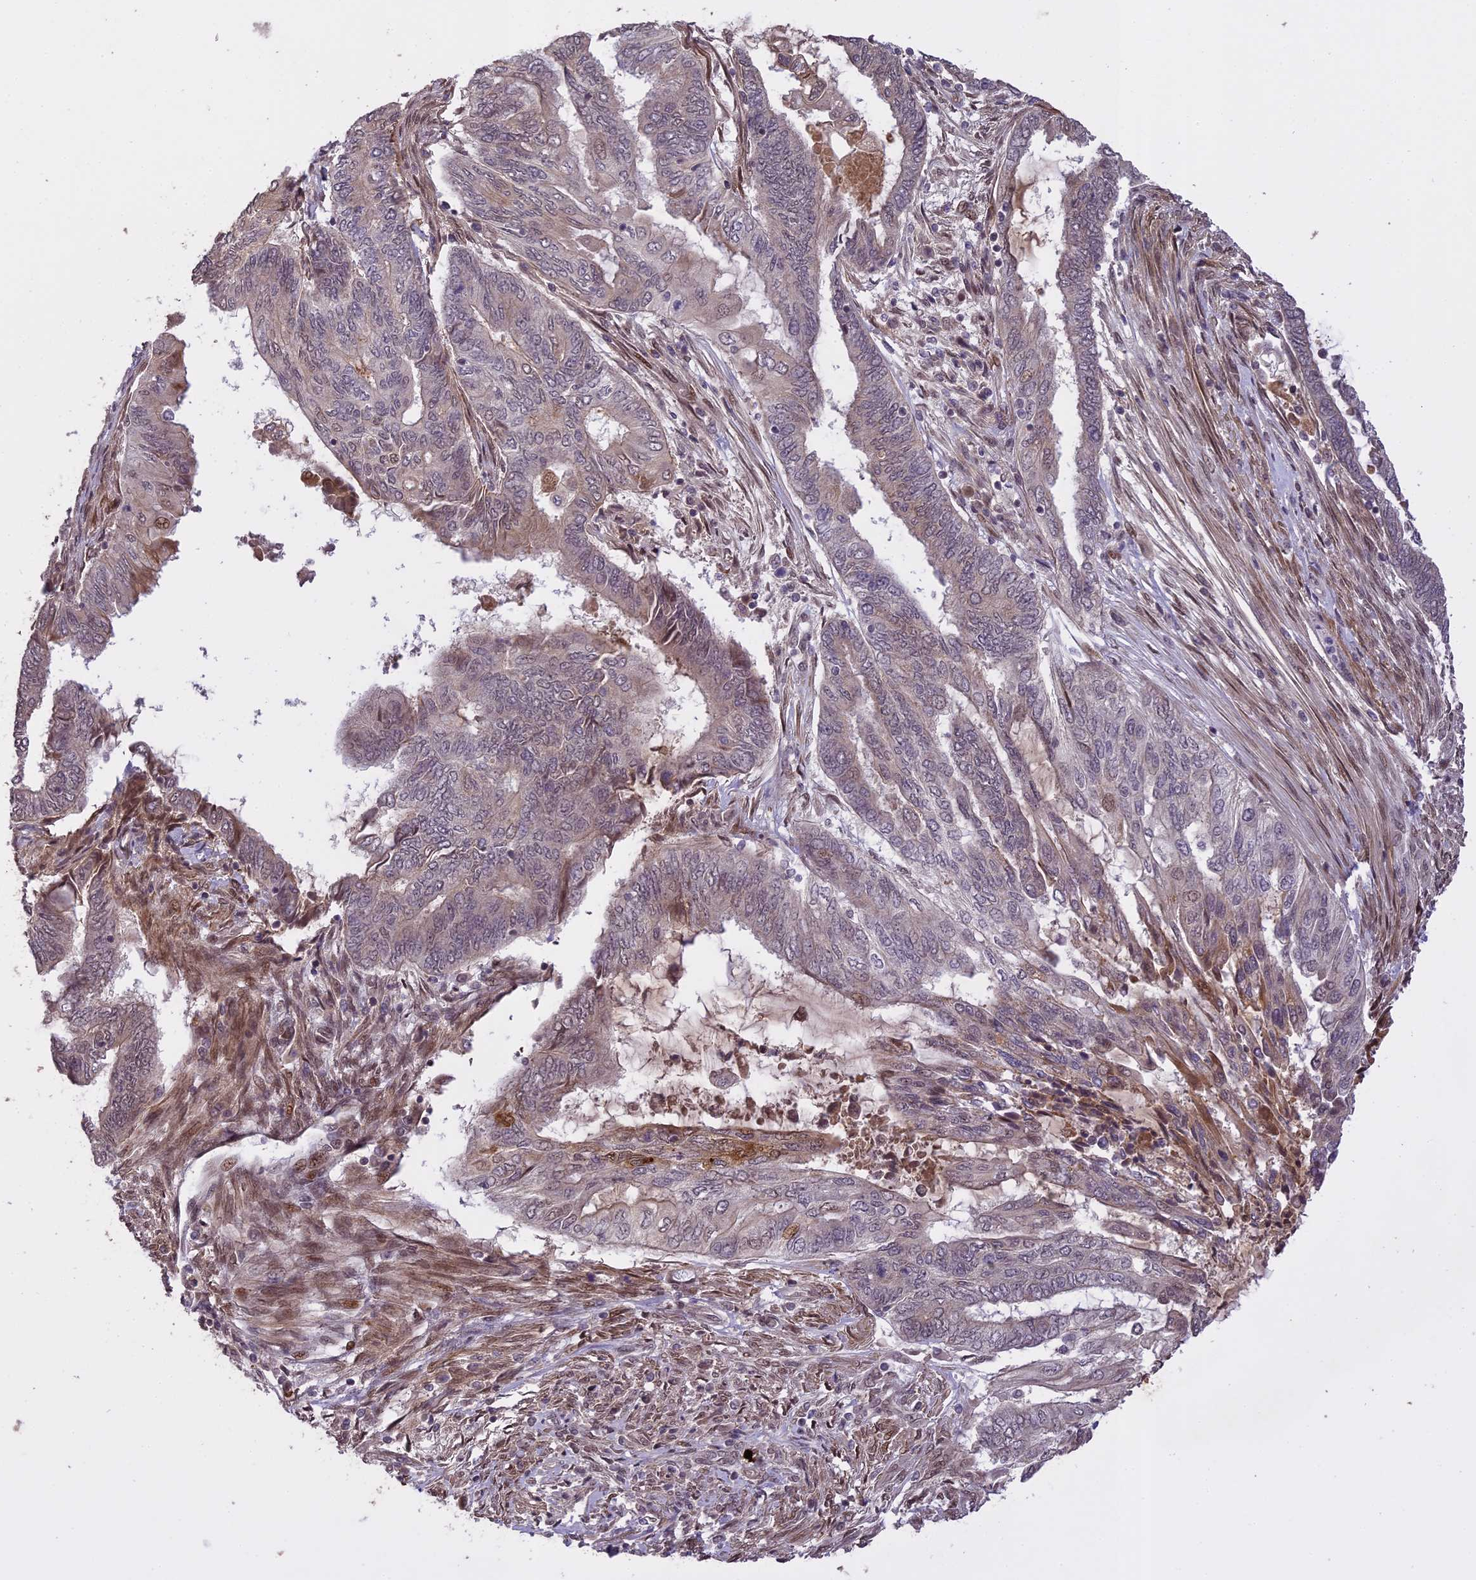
{"staining": {"intensity": "weak", "quantity": "<25%", "location": "cytoplasmic/membranous"}, "tissue": "endometrial cancer", "cell_type": "Tumor cells", "image_type": "cancer", "snomed": [{"axis": "morphology", "description": "Adenocarcinoma, NOS"}, {"axis": "topography", "description": "Uterus"}, {"axis": "topography", "description": "Endometrium"}], "caption": "Image shows no protein expression in tumor cells of endometrial cancer tissue.", "gene": "PRELID2", "patient": {"sex": "female", "age": 70}}